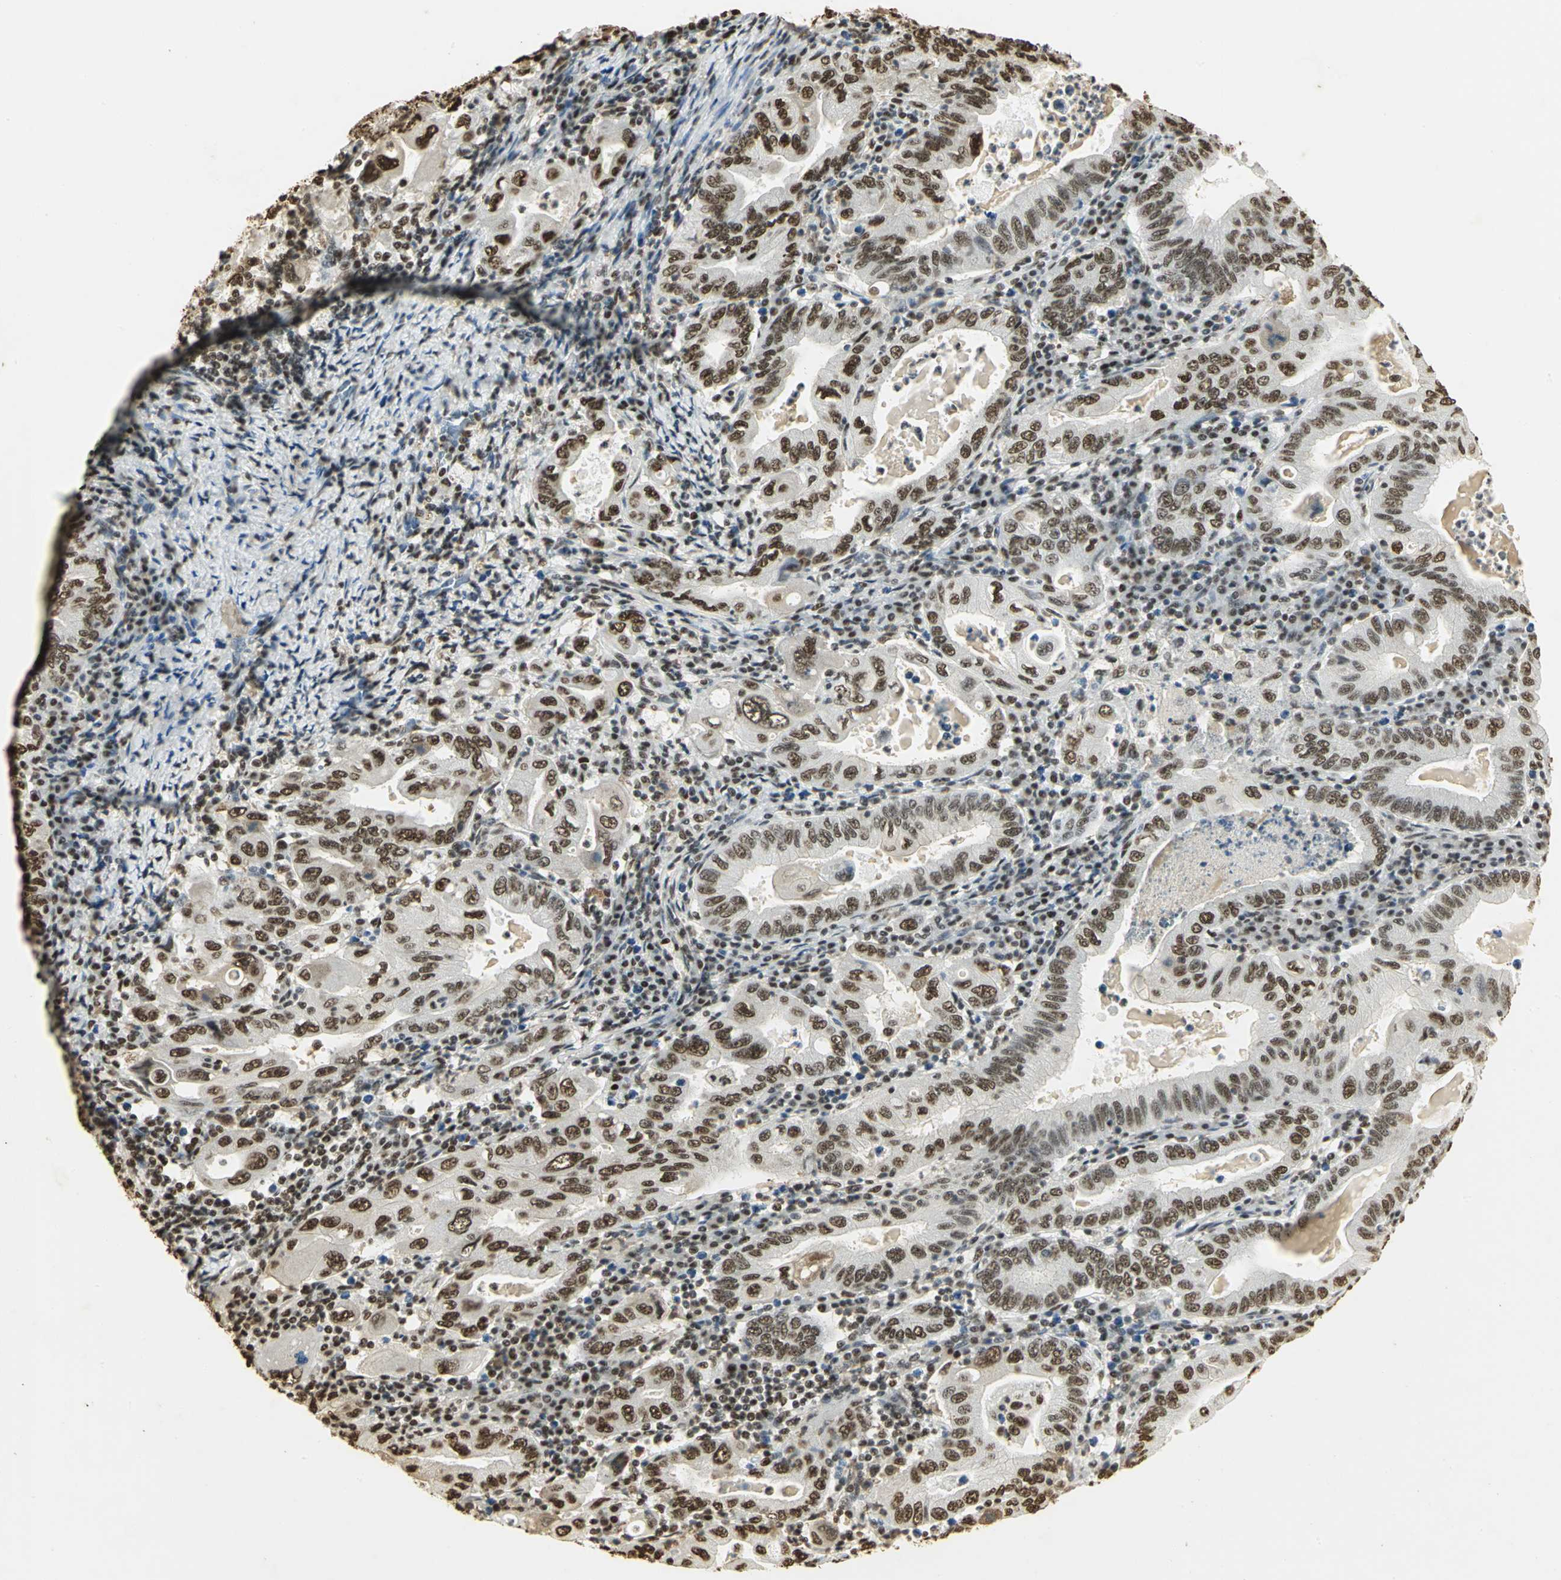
{"staining": {"intensity": "strong", "quantity": ">75%", "location": "nuclear"}, "tissue": "stomach cancer", "cell_type": "Tumor cells", "image_type": "cancer", "snomed": [{"axis": "morphology", "description": "Normal tissue, NOS"}, {"axis": "morphology", "description": "Adenocarcinoma, NOS"}, {"axis": "topography", "description": "Esophagus"}, {"axis": "topography", "description": "Stomach, upper"}, {"axis": "topography", "description": "Peripheral nerve tissue"}], "caption": "Stomach adenocarcinoma stained with a brown dye shows strong nuclear positive expression in about >75% of tumor cells.", "gene": "SET", "patient": {"sex": "male", "age": 62}}